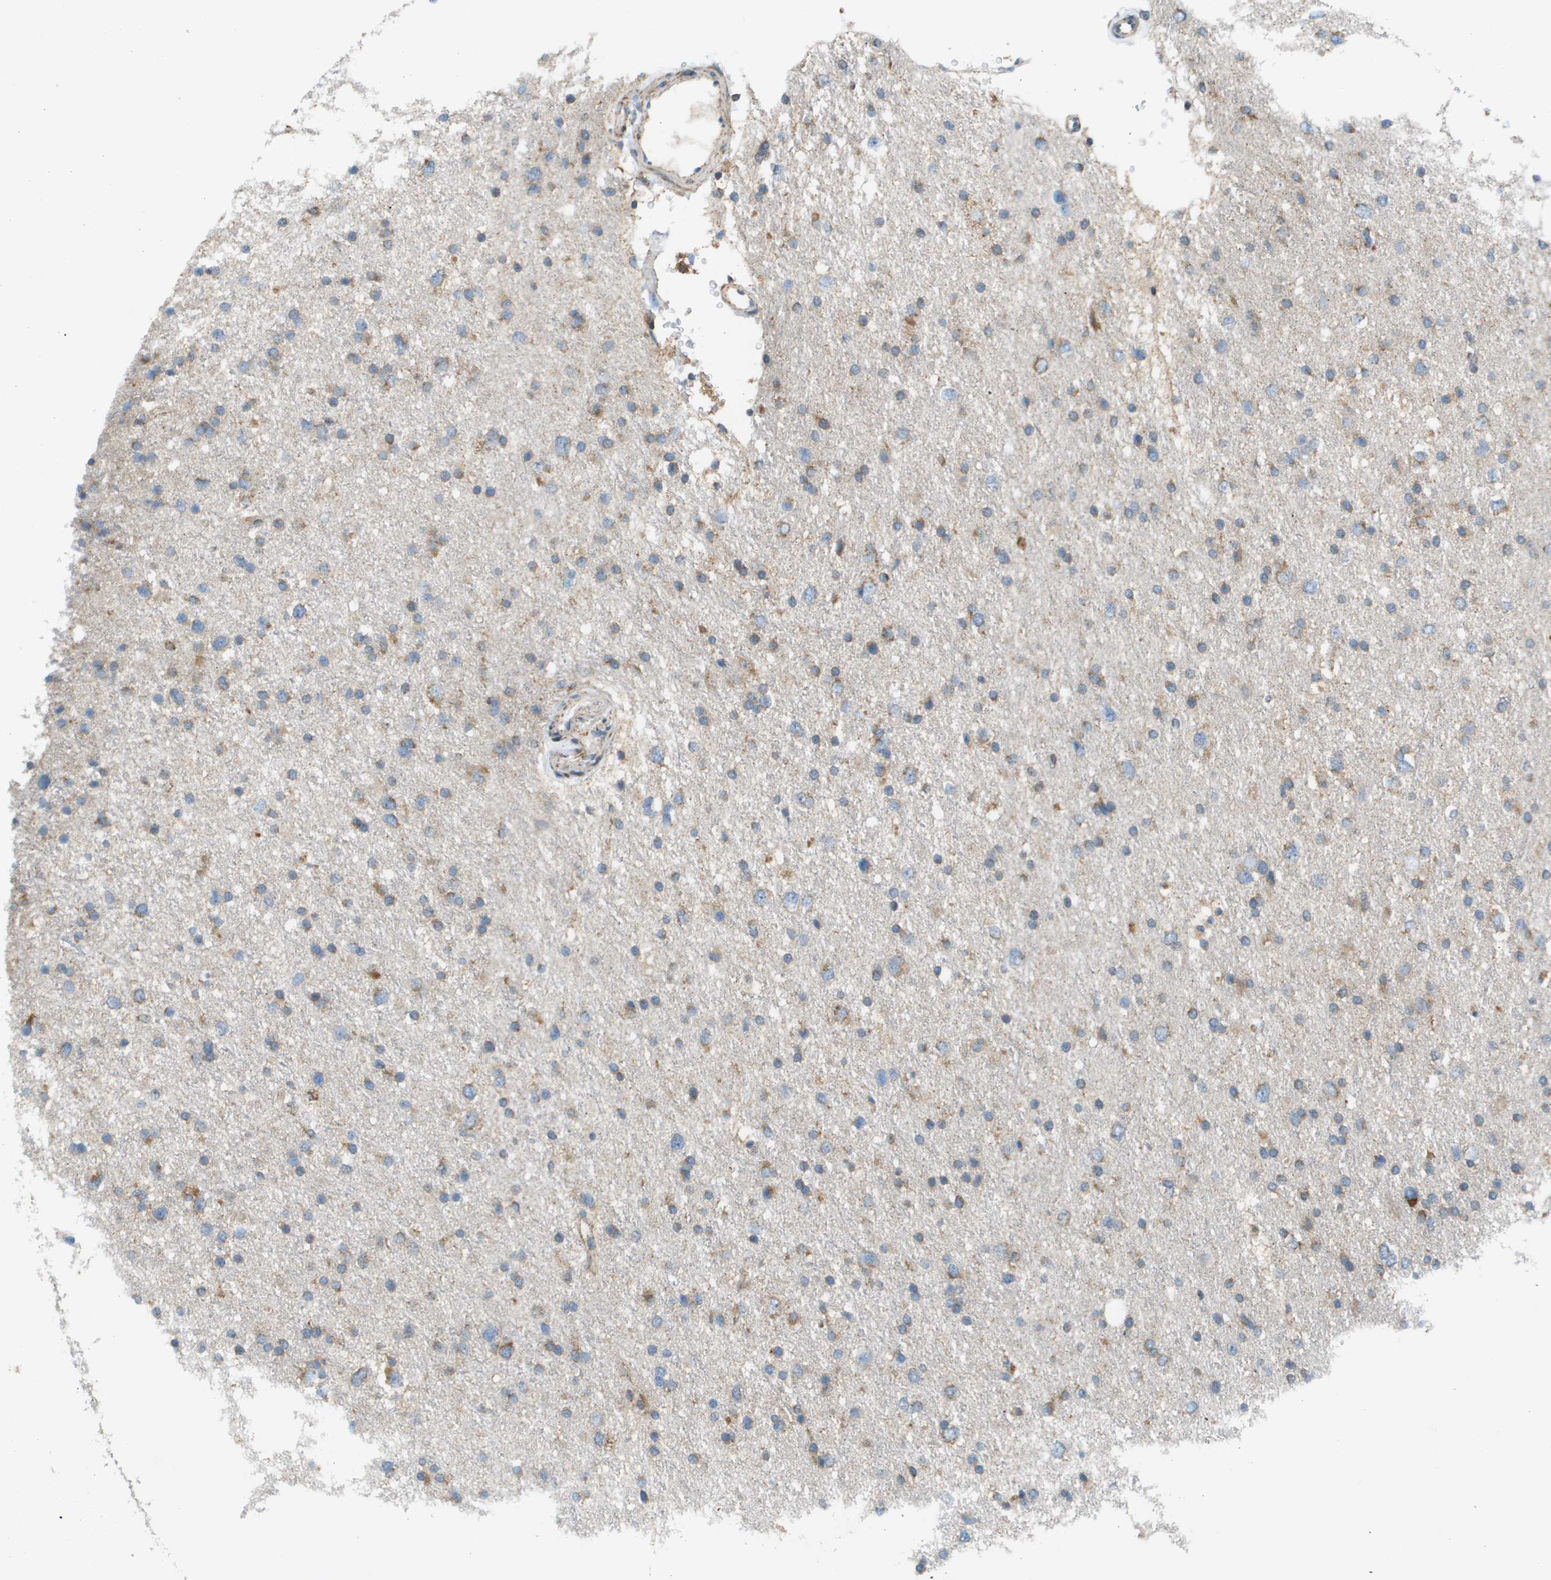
{"staining": {"intensity": "moderate", "quantity": "25%-75%", "location": "cytoplasmic/membranous"}, "tissue": "glioma", "cell_type": "Tumor cells", "image_type": "cancer", "snomed": [{"axis": "morphology", "description": "Glioma, malignant, Low grade"}, {"axis": "topography", "description": "Brain"}], "caption": "Moderate cytoplasmic/membranous staining is appreciated in about 25%-75% of tumor cells in malignant glioma (low-grade).", "gene": "TAOK3", "patient": {"sex": "female", "age": 37}}